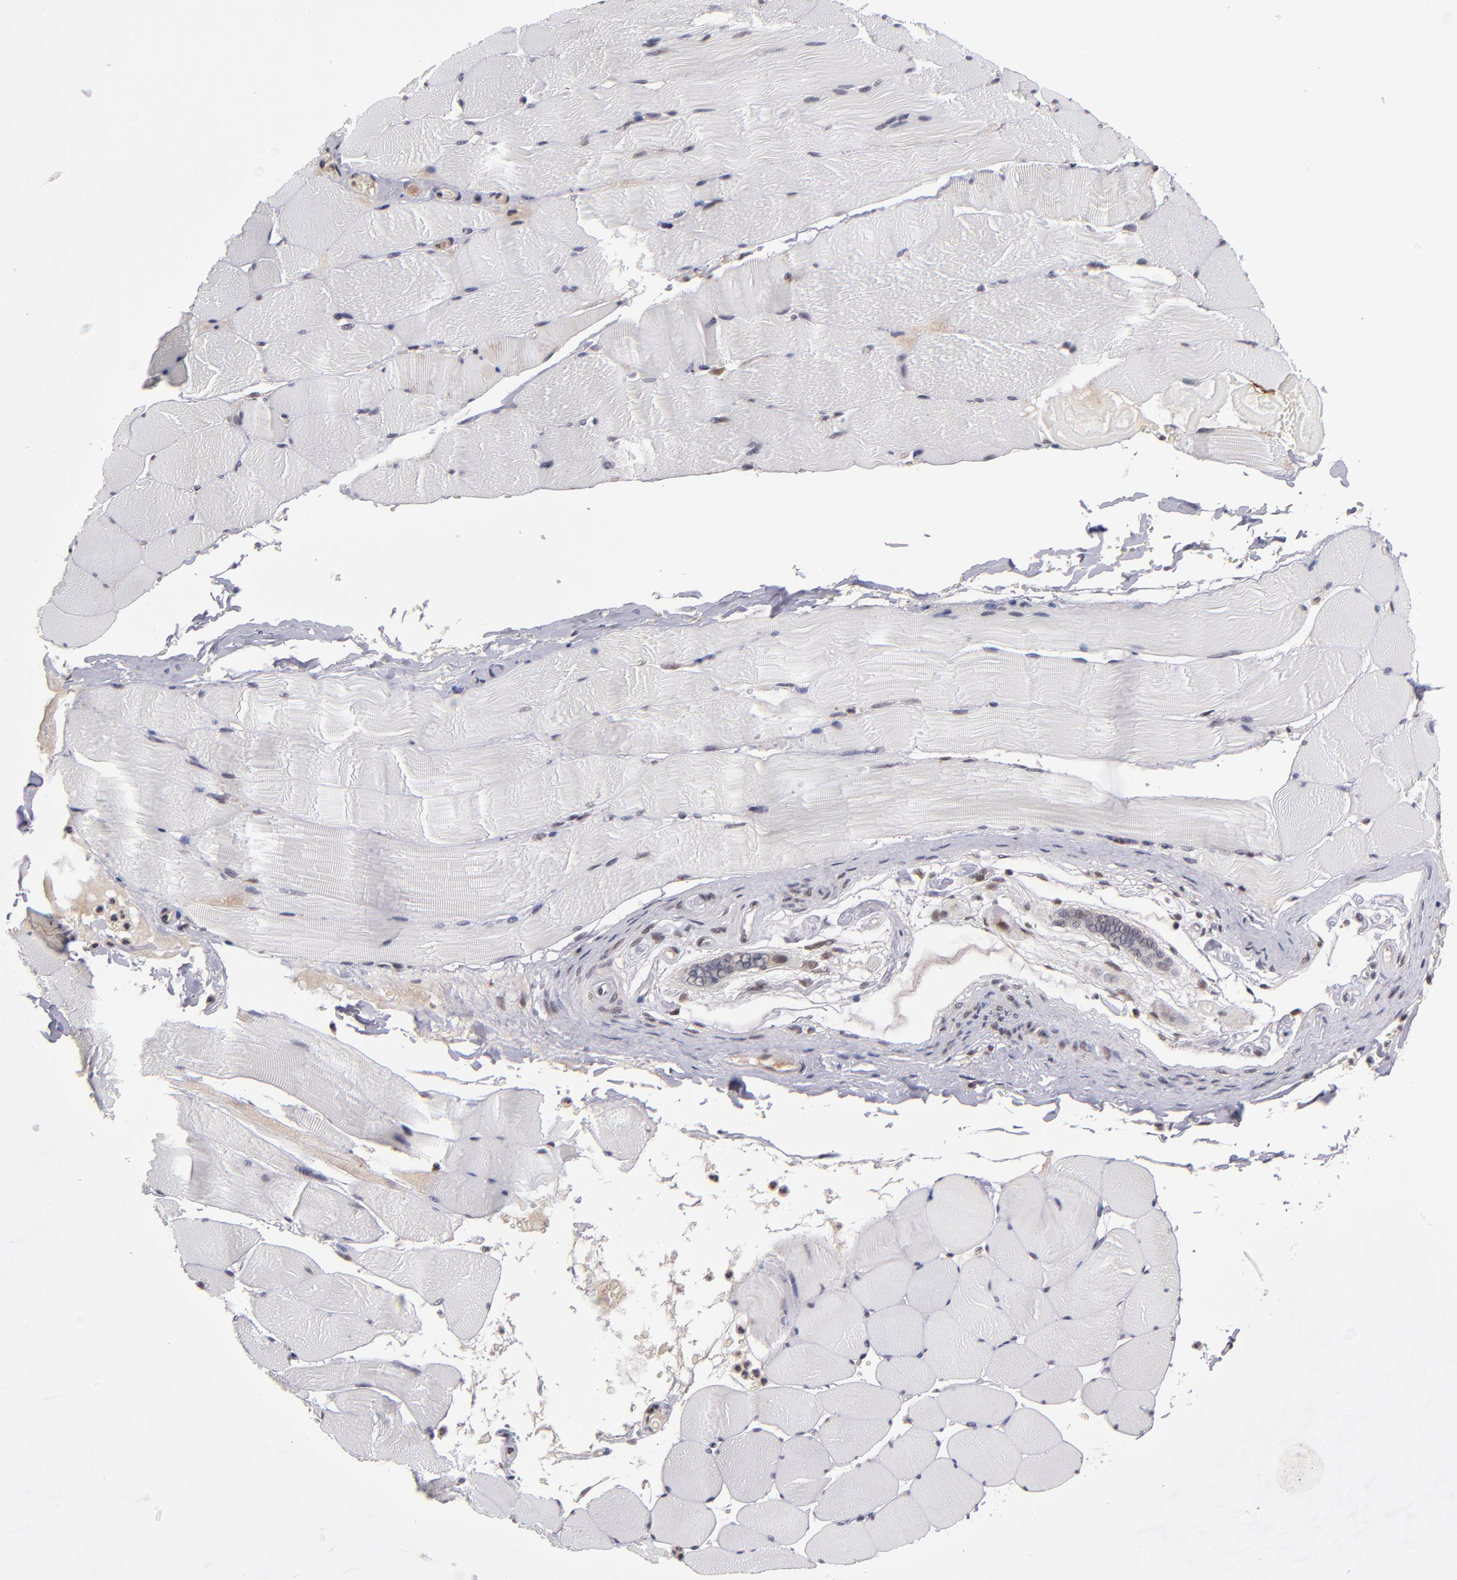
{"staining": {"intensity": "negative", "quantity": "none", "location": "none"}, "tissue": "skeletal muscle", "cell_type": "Myocytes", "image_type": "normal", "snomed": [{"axis": "morphology", "description": "Normal tissue, NOS"}, {"axis": "topography", "description": "Skeletal muscle"}], "caption": "IHC histopathology image of unremarkable human skeletal muscle stained for a protein (brown), which exhibits no positivity in myocytes.", "gene": "EP300", "patient": {"sex": "male", "age": 62}}